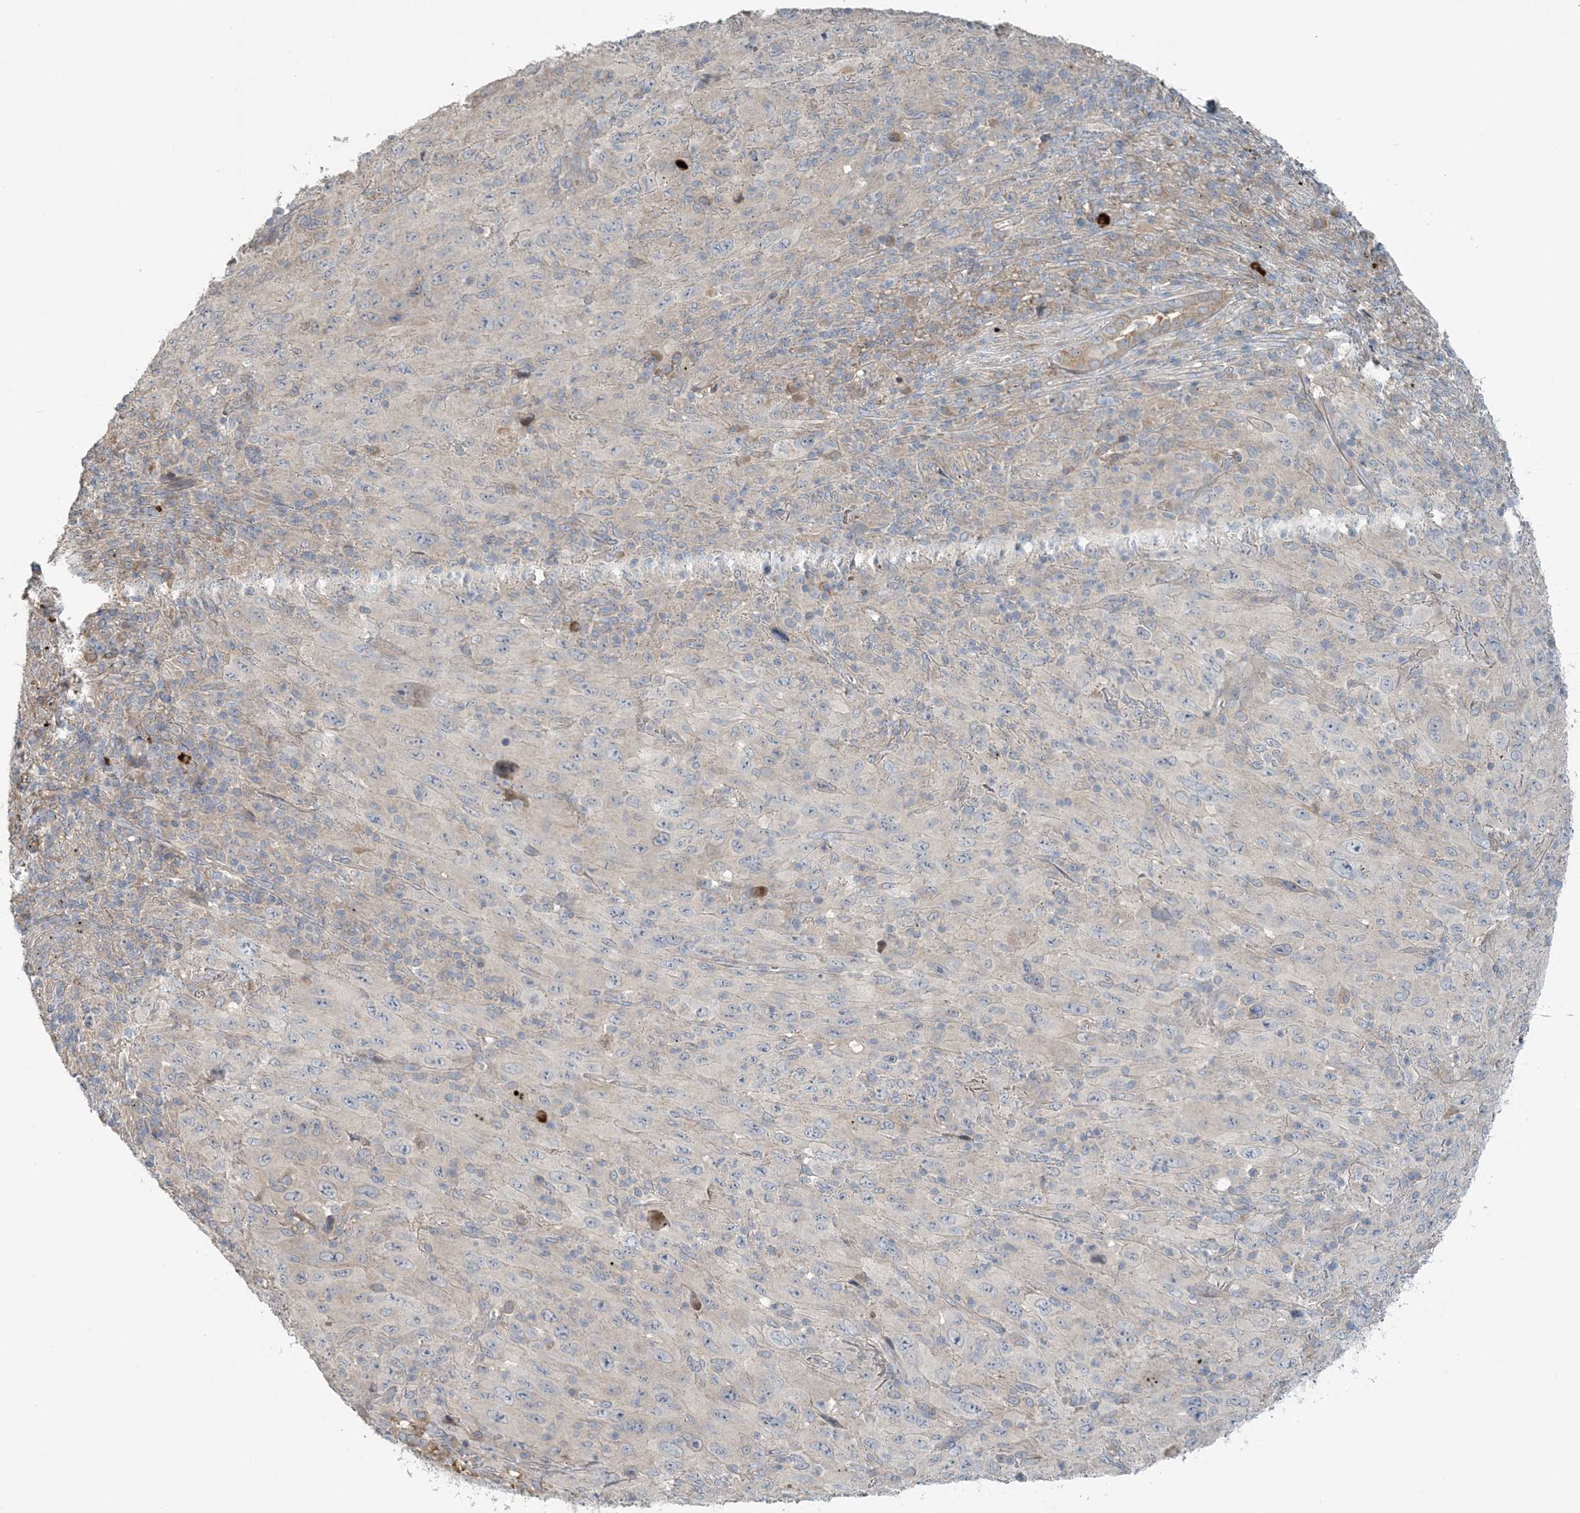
{"staining": {"intensity": "negative", "quantity": "none", "location": "none"}, "tissue": "melanoma", "cell_type": "Tumor cells", "image_type": "cancer", "snomed": [{"axis": "morphology", "description": "Malignant melanoma, Metastatic site"}, {"axis": "topography", "description": "Skin"}], "caption": "Photomicrograph shows no protein staining in tumor cells of malignant melanoma (metastatic site) tissue.", "gene": "SLC4A10", "patient": {"sex": "female", "age": 56}}